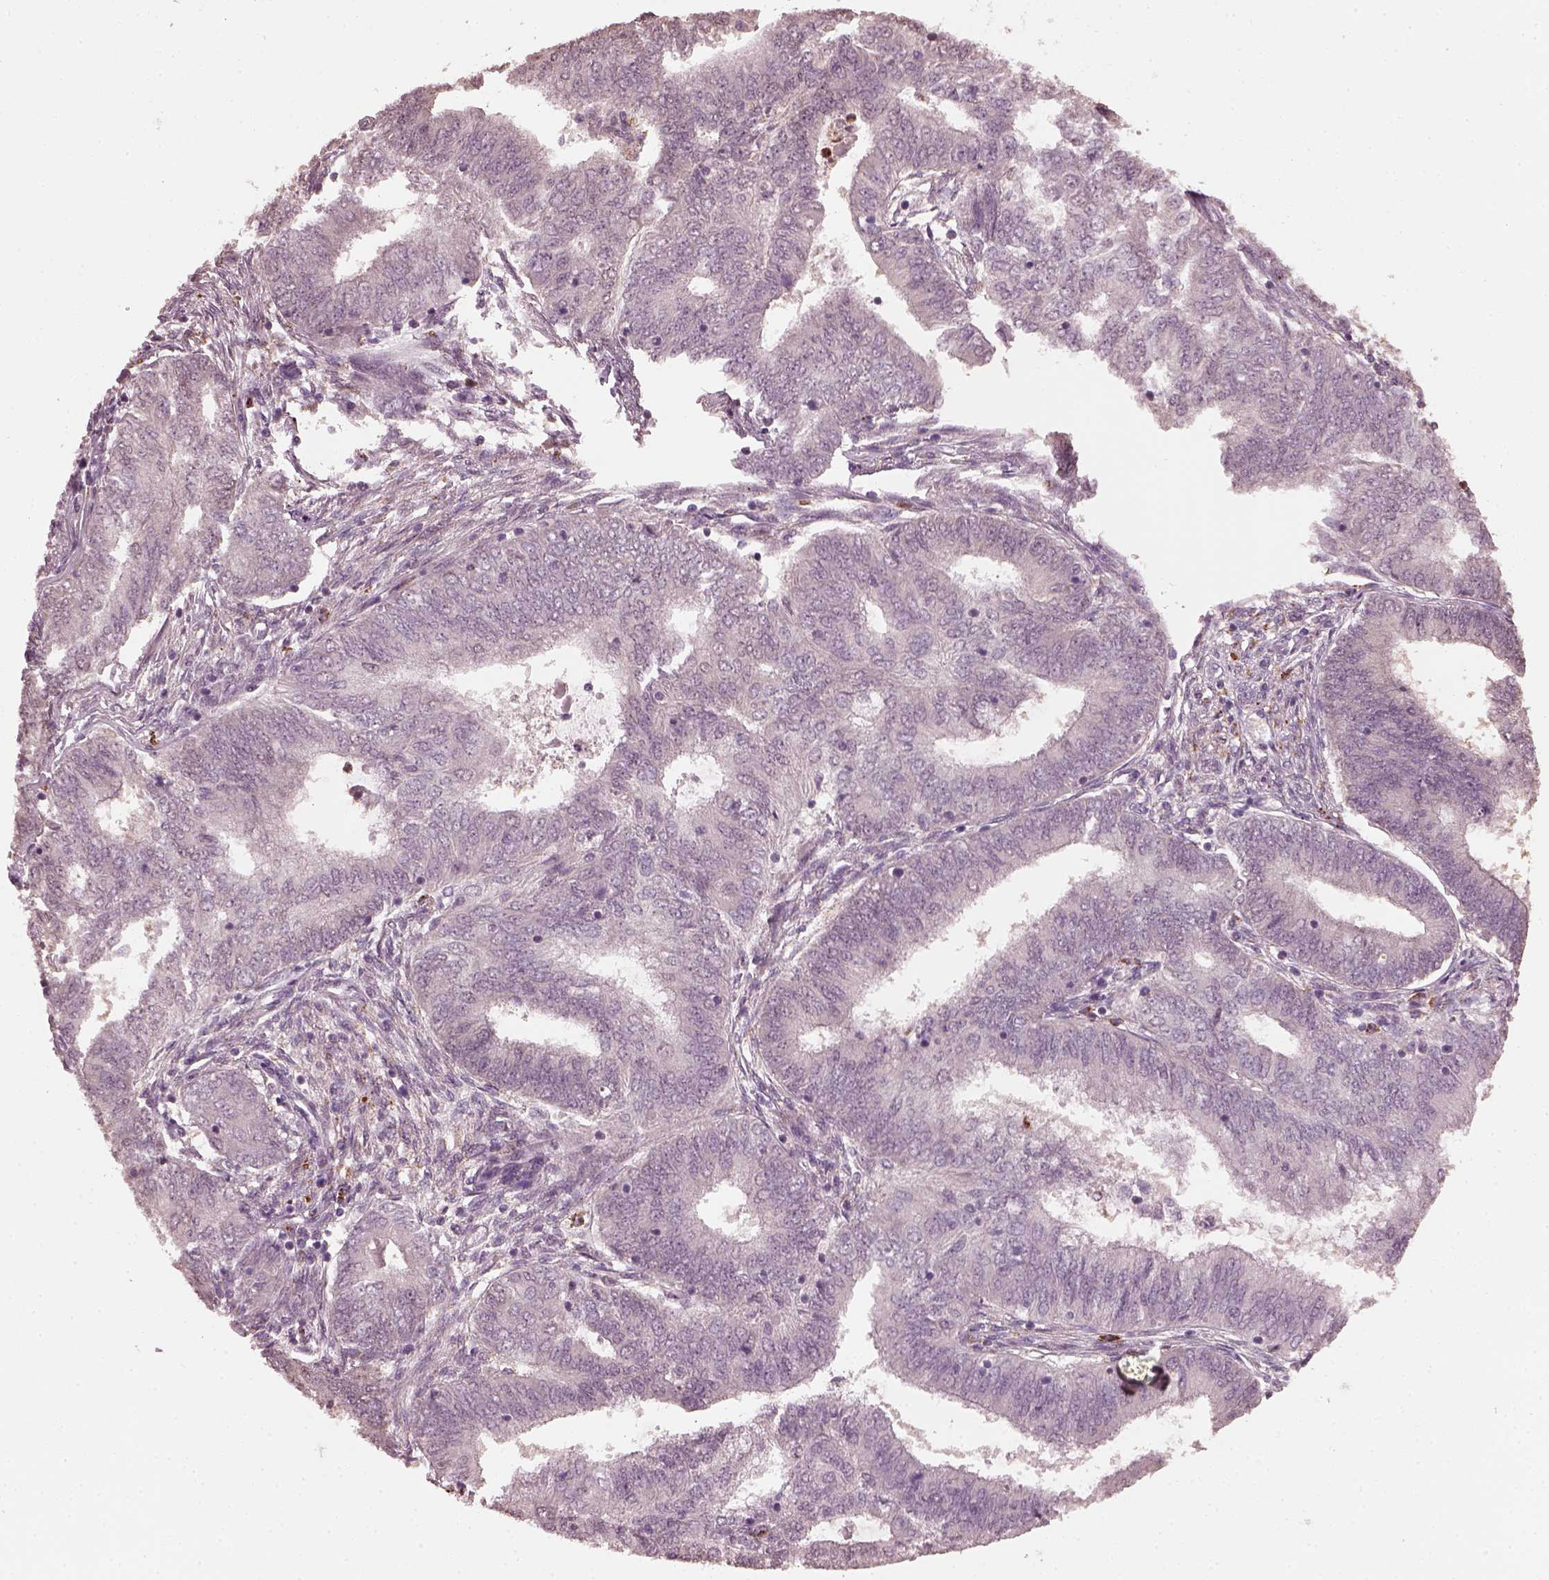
{"staining": {"intensity": "negative", "quantity": "none", "location": "none"}, "tissue": "endometrial cancer", "cell_type": "Tumor cells", "image_type": "cancer", "snomed": [{"axis": "morphology", "description": "Adenocarcinoma, NOS"}, {"axis": "topography", "description": "Endometrium"}], "caption": "Tumor cells show no significant protein staining in endometrial adenocarcinoma.", "gene": "RUFY3", "patient": {"sex": "female", "age": 62}}